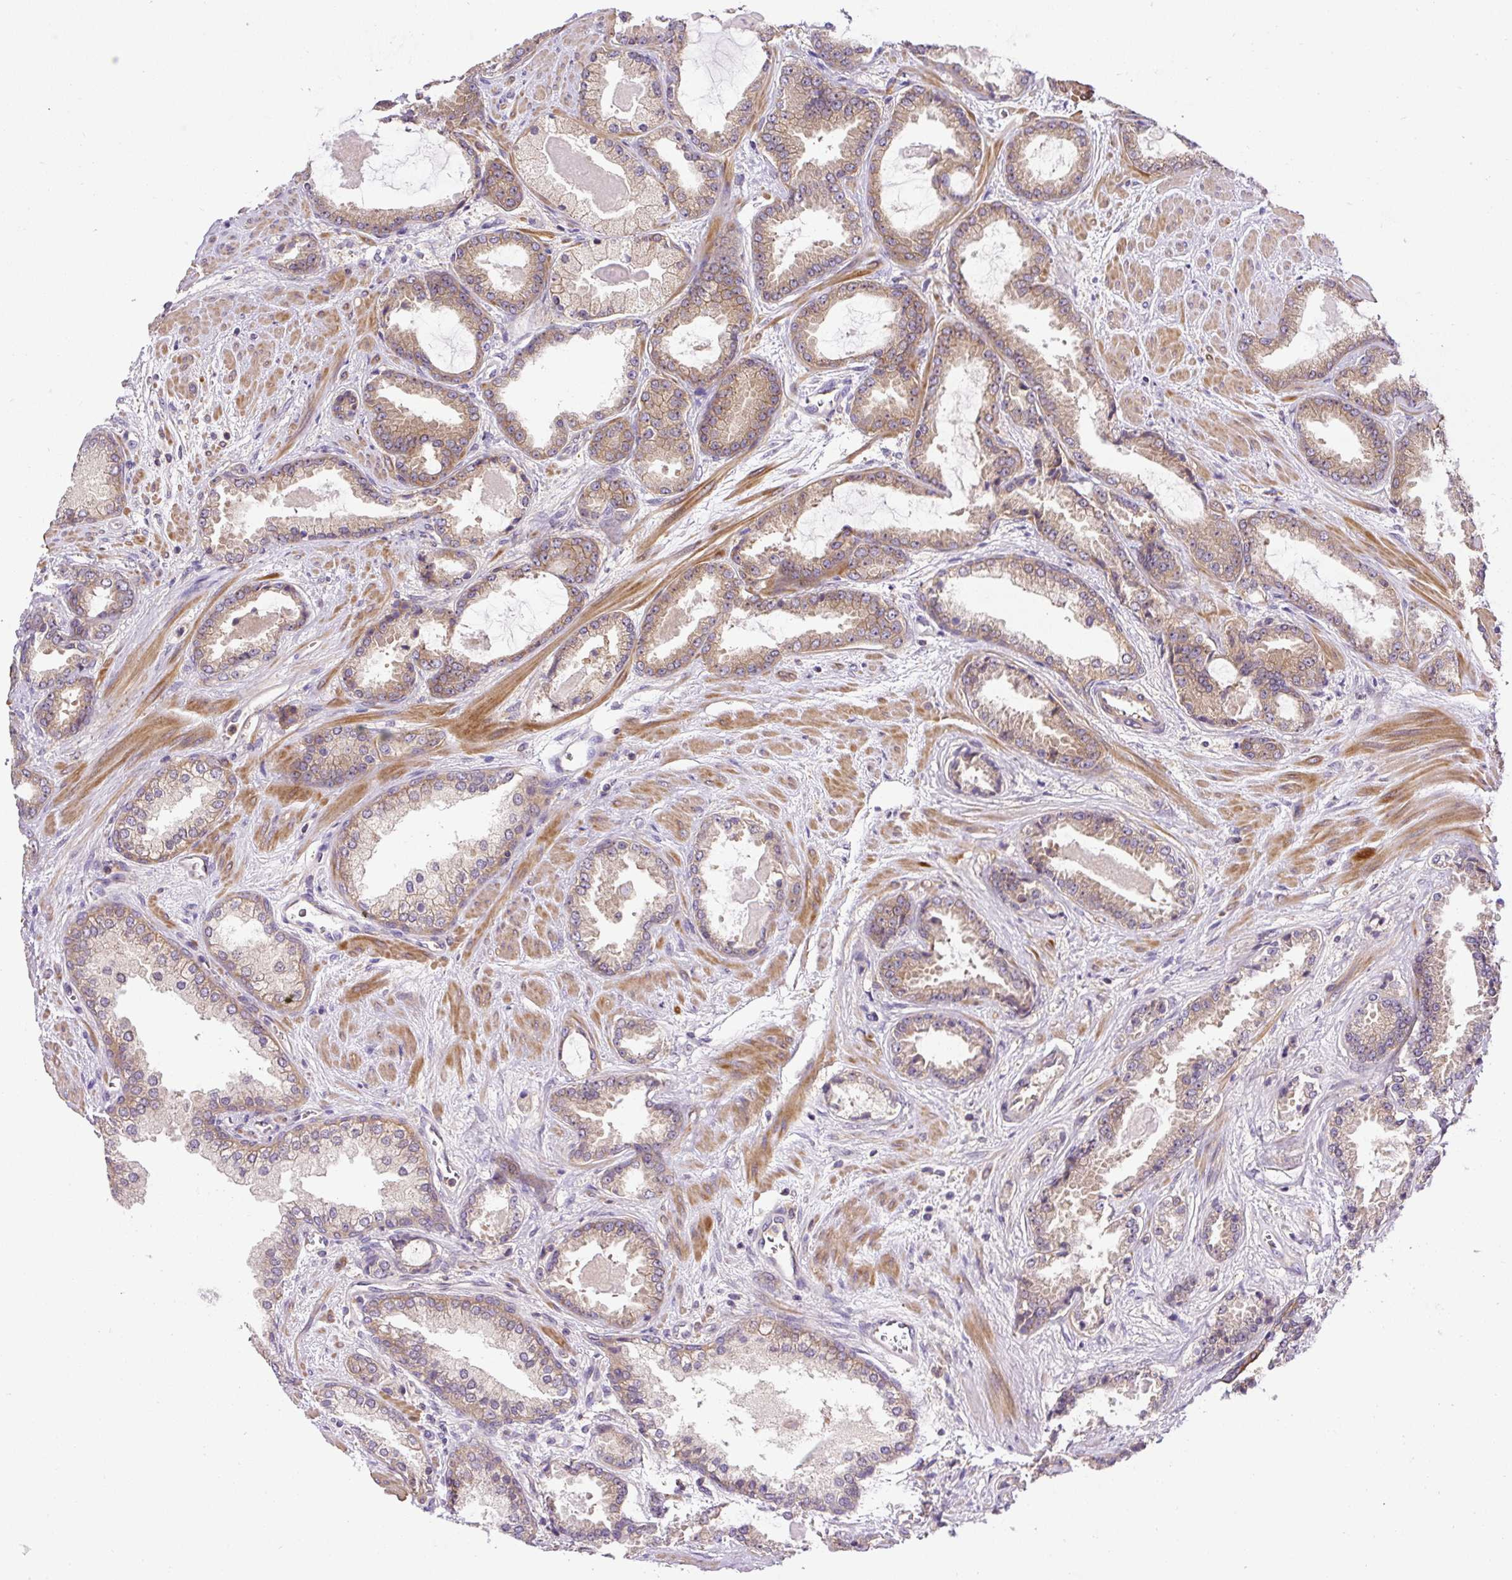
{"staining": {"intensity": "weak", "quantity": ">75%", "location": "cytoplasmic/membranous"}, "tissue": "prostate cancer", "cell_type": "Tumor cells", "image_type": "cancer", "snomed": [{"axis": "morphology", "description": "Adenocarcinoma, Low grade"}, {"axis": "topography", "description": "Prostate"}], "caption": "Tumor cells demonstrate low levels of weak cytoplasmic/membranous positivity in approximately >75% of cells in human prostate low-grade adenocarcinoma.", "gene": "CCDC28A", "patient": {"sex": "male", "age": 62}}